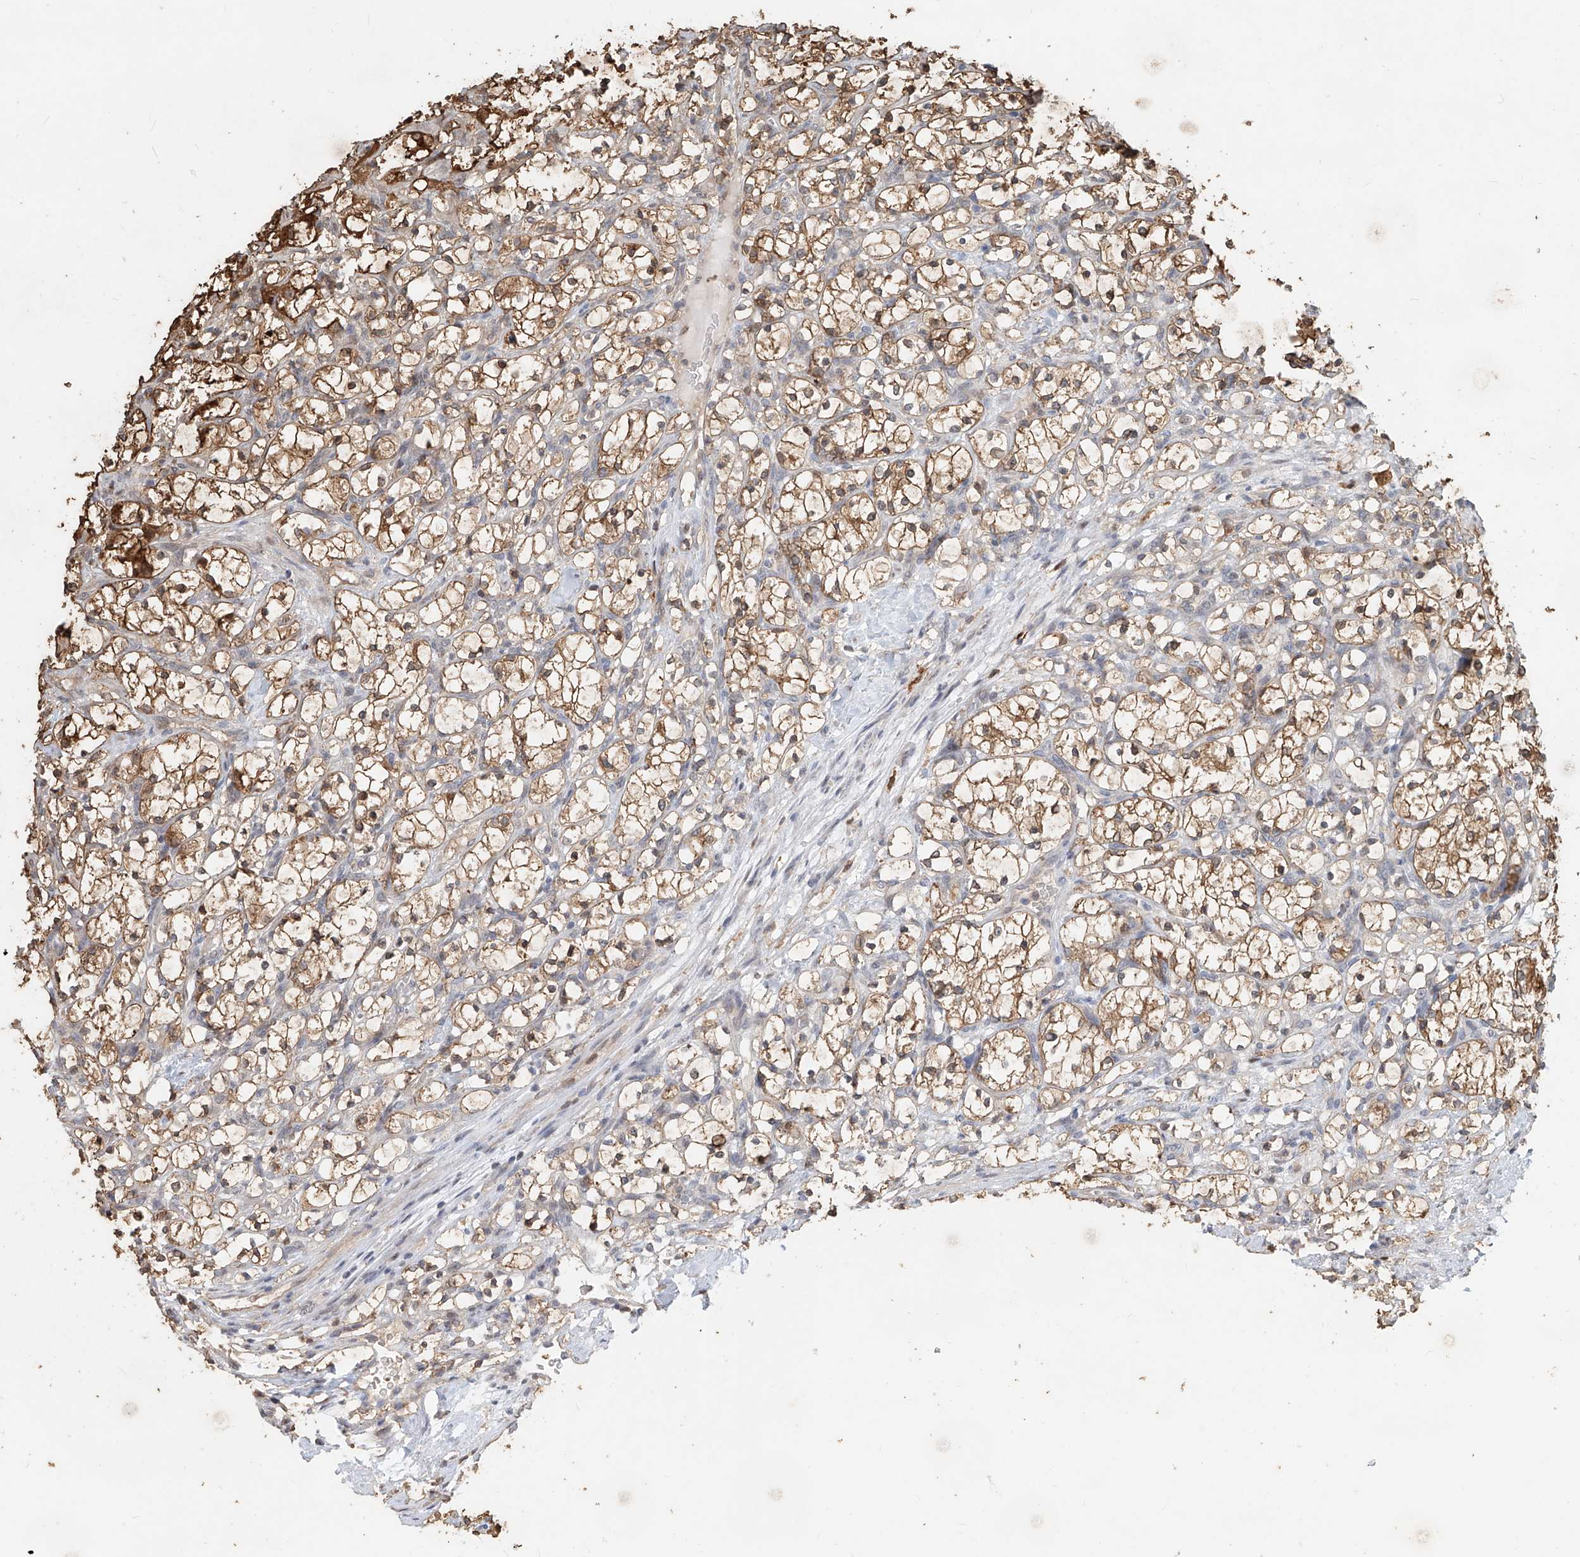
{"staining": {"intensity": "moderate", "quantity": ">75%", "location": "cytoplasmic/membranous"}, "tissue": "renal cancer", "cell_type": "Tumor cells", "image_type": "cancer", "snomed": [{"axis": "morphology", "description": "Adenocarcinoma, NOS"}, {"axis": "topography", "description": "Kidney"}], "caption": "Renal cancer tissue reveals moderate cytoplasmic/membranous positivity in approximately >75% of tumor cells, visualized by immunohistochemistry.", "gene": "RMND1", "patient": {"sex": "female", "age": 69}}